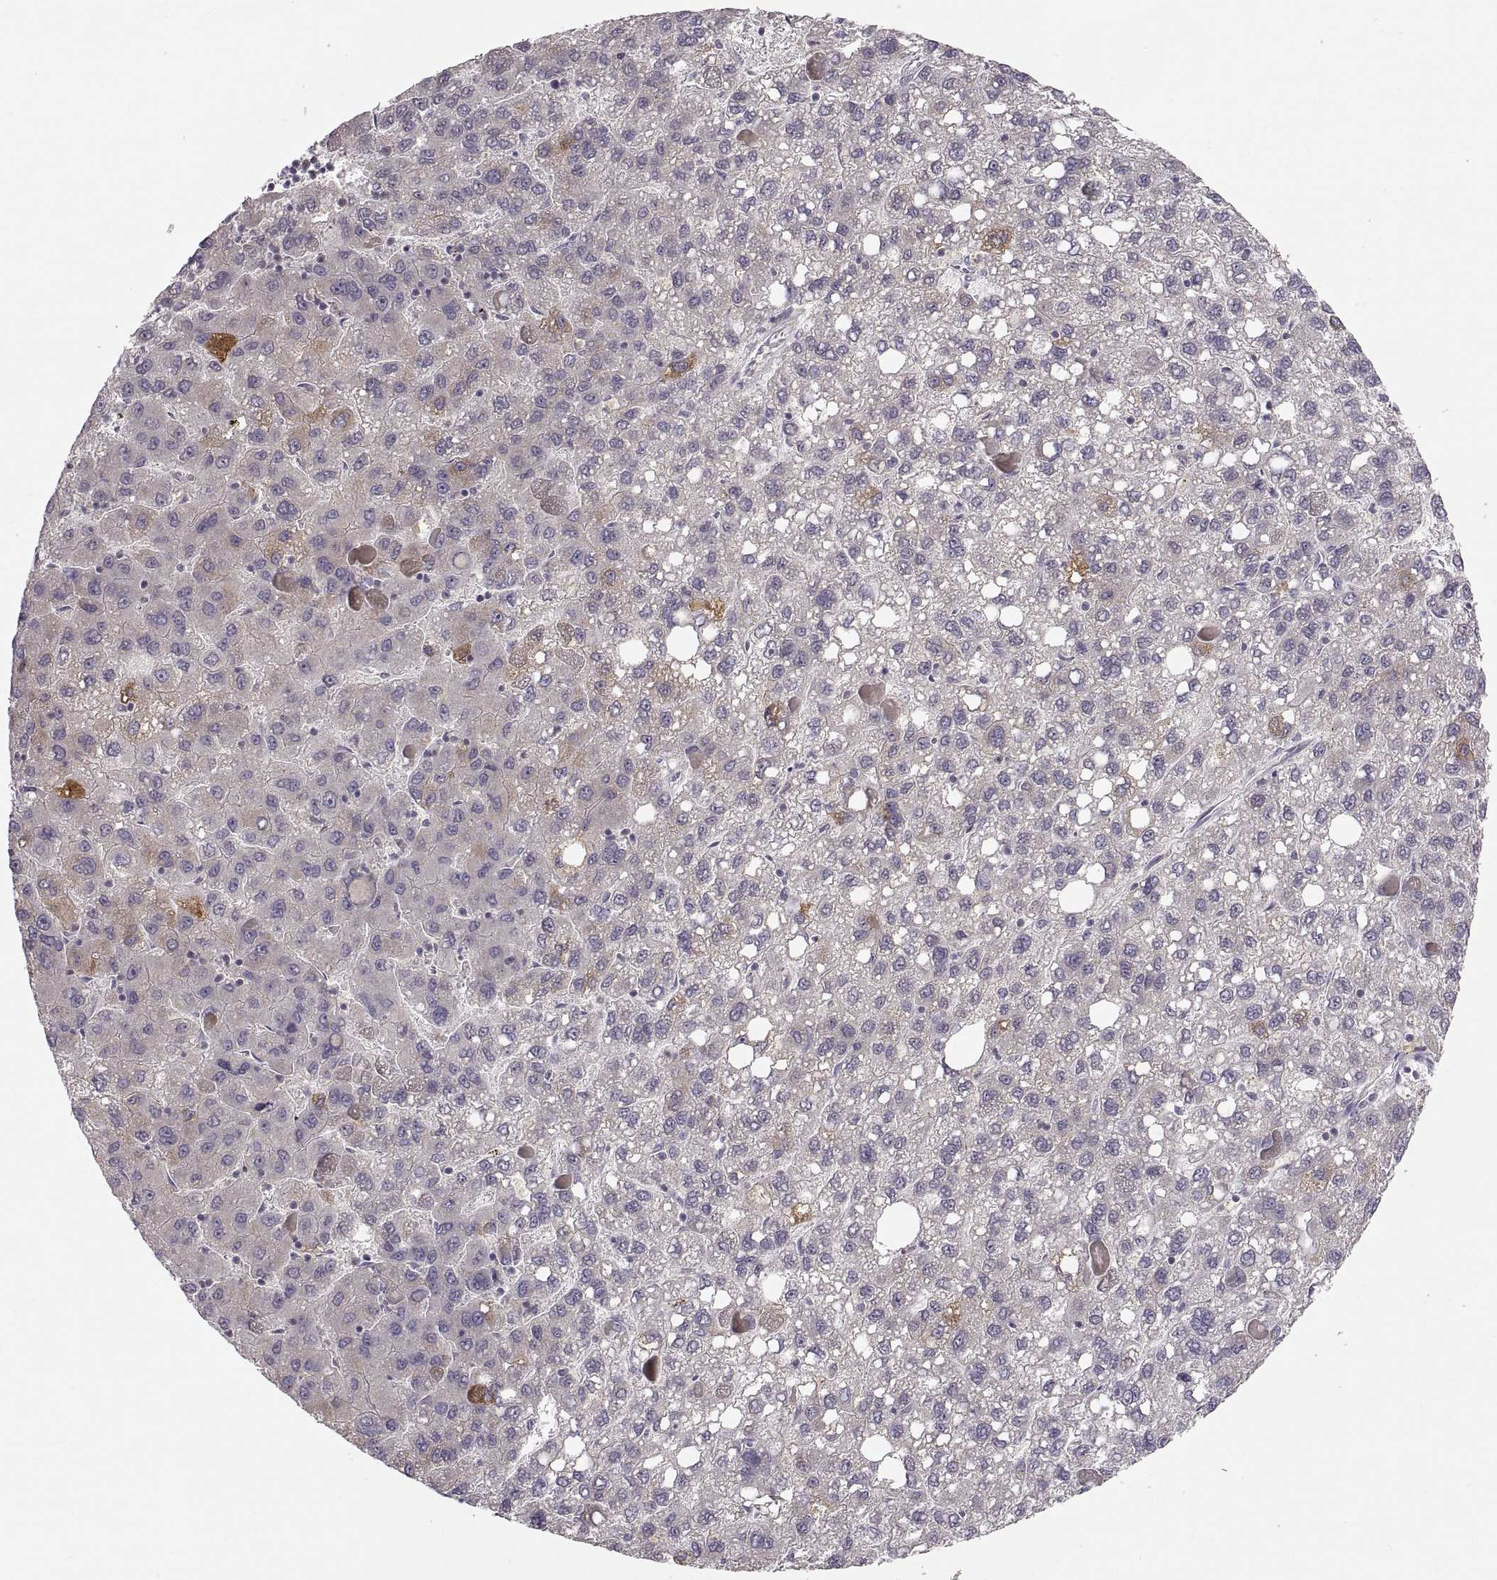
{"staining": {"intensity": "moderate", "quantity": "<25%", "location": "cytoplasmic/membranous"}, "tissue": "liver cancer", "cell_type": "Tumor cells", "image_type": "cancer", "snomed": [{"axis": "morphology", "description": "Carcinoma, Hepatocellular, NOS"}, {"axis": "topography", "description": "Liver"}], "caption": "Protein analysis of hepatocellular carcinoma (liver) tissue reveals moderate cytoplasmic/membranous expression in approximately <25% of tumor cells. (Stains: DAB in brown, nuclei in blue, Microscopy: brightfield microscopy at high magnification).", "gene": "HMGCR", "patient": {"sex": "female", "age": 82}}